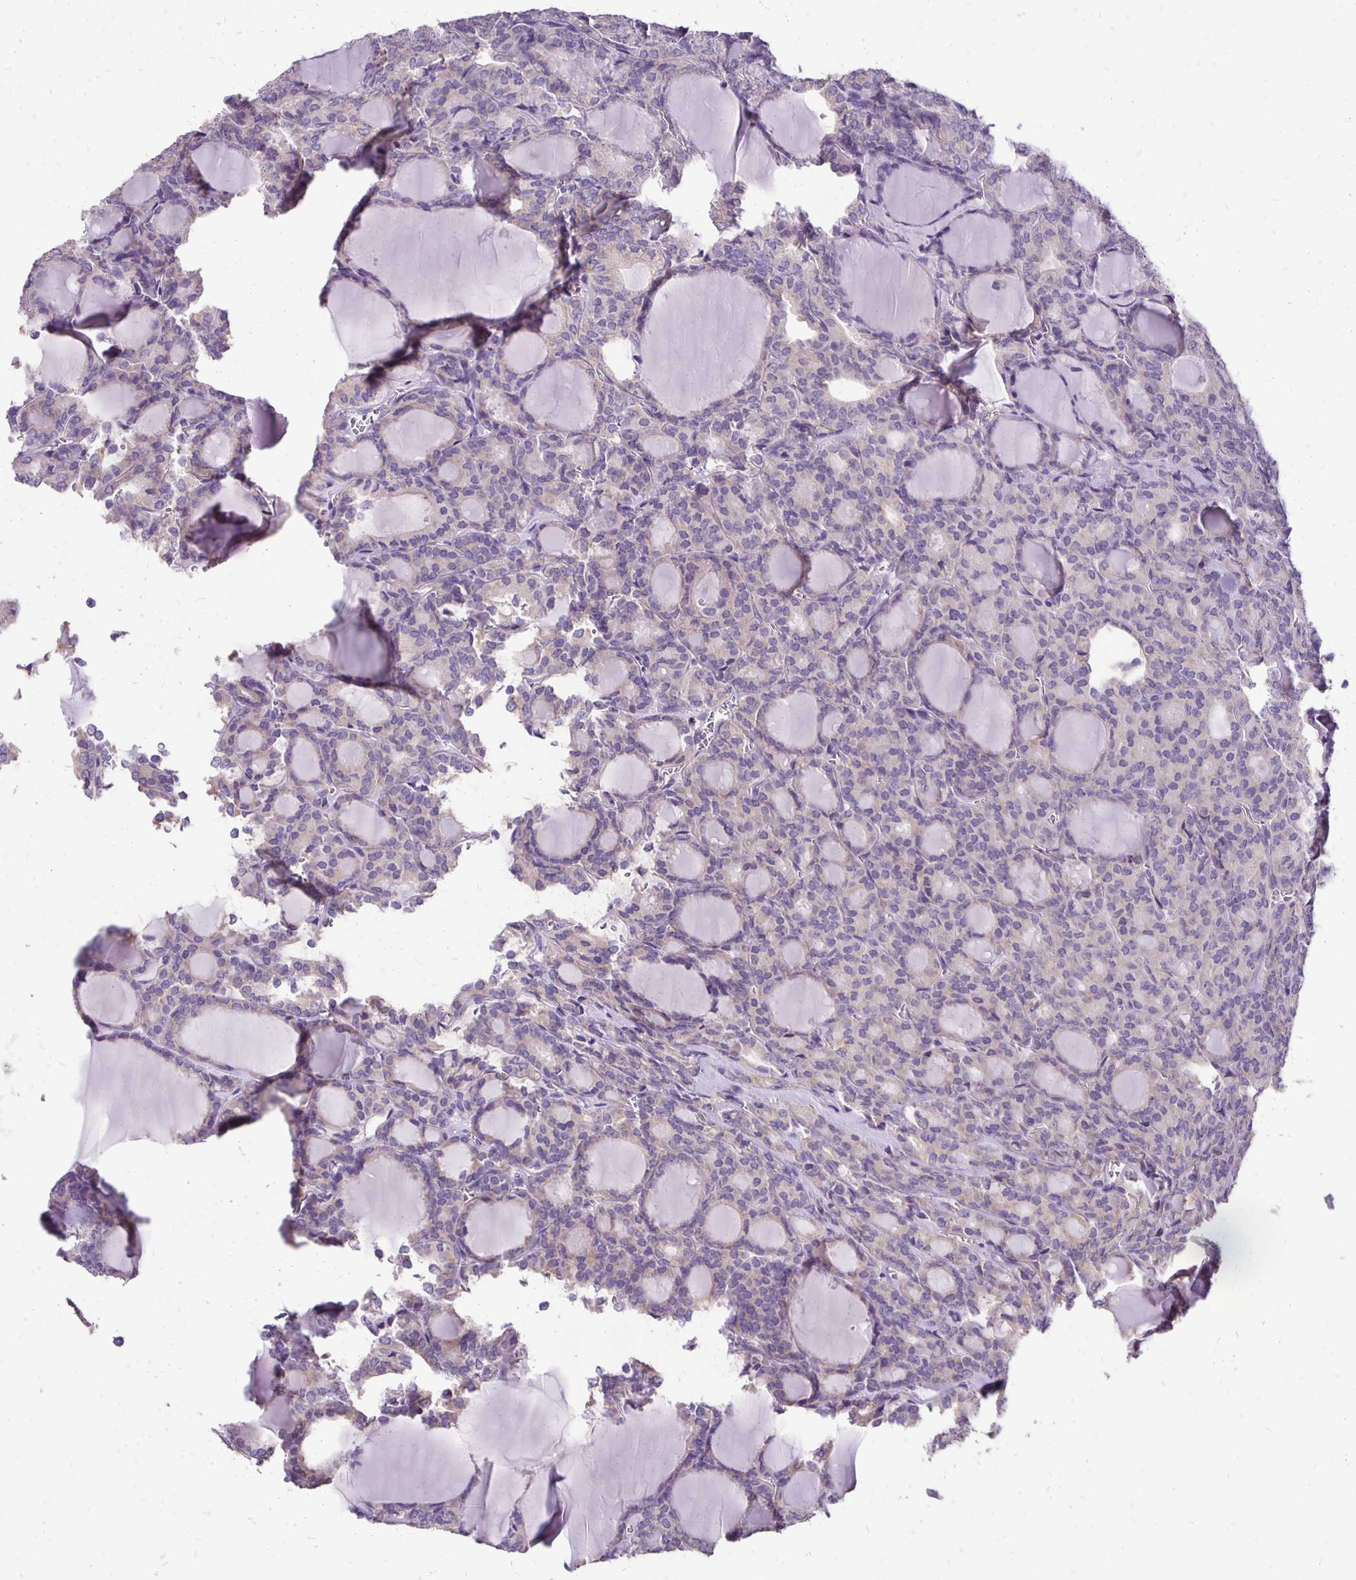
{"staining": {"intensity": "negative", "quantity": "none", "location": "none"}, "tissue": "thyroid cancer", "cell_type": "Tumor cells", "image_type": "cancer", "snomed": [{"axis": "morphology", "description": "Follicular adenoma carcinoma, NOS"}, {"axis": "topography", "description": "Thyroid gland"}], "caption": "Tumor cells show no significant protein expression in thyroid cancer.", "gene": "ANKRD45", "patient": {"sex": "male", "age": 74}}